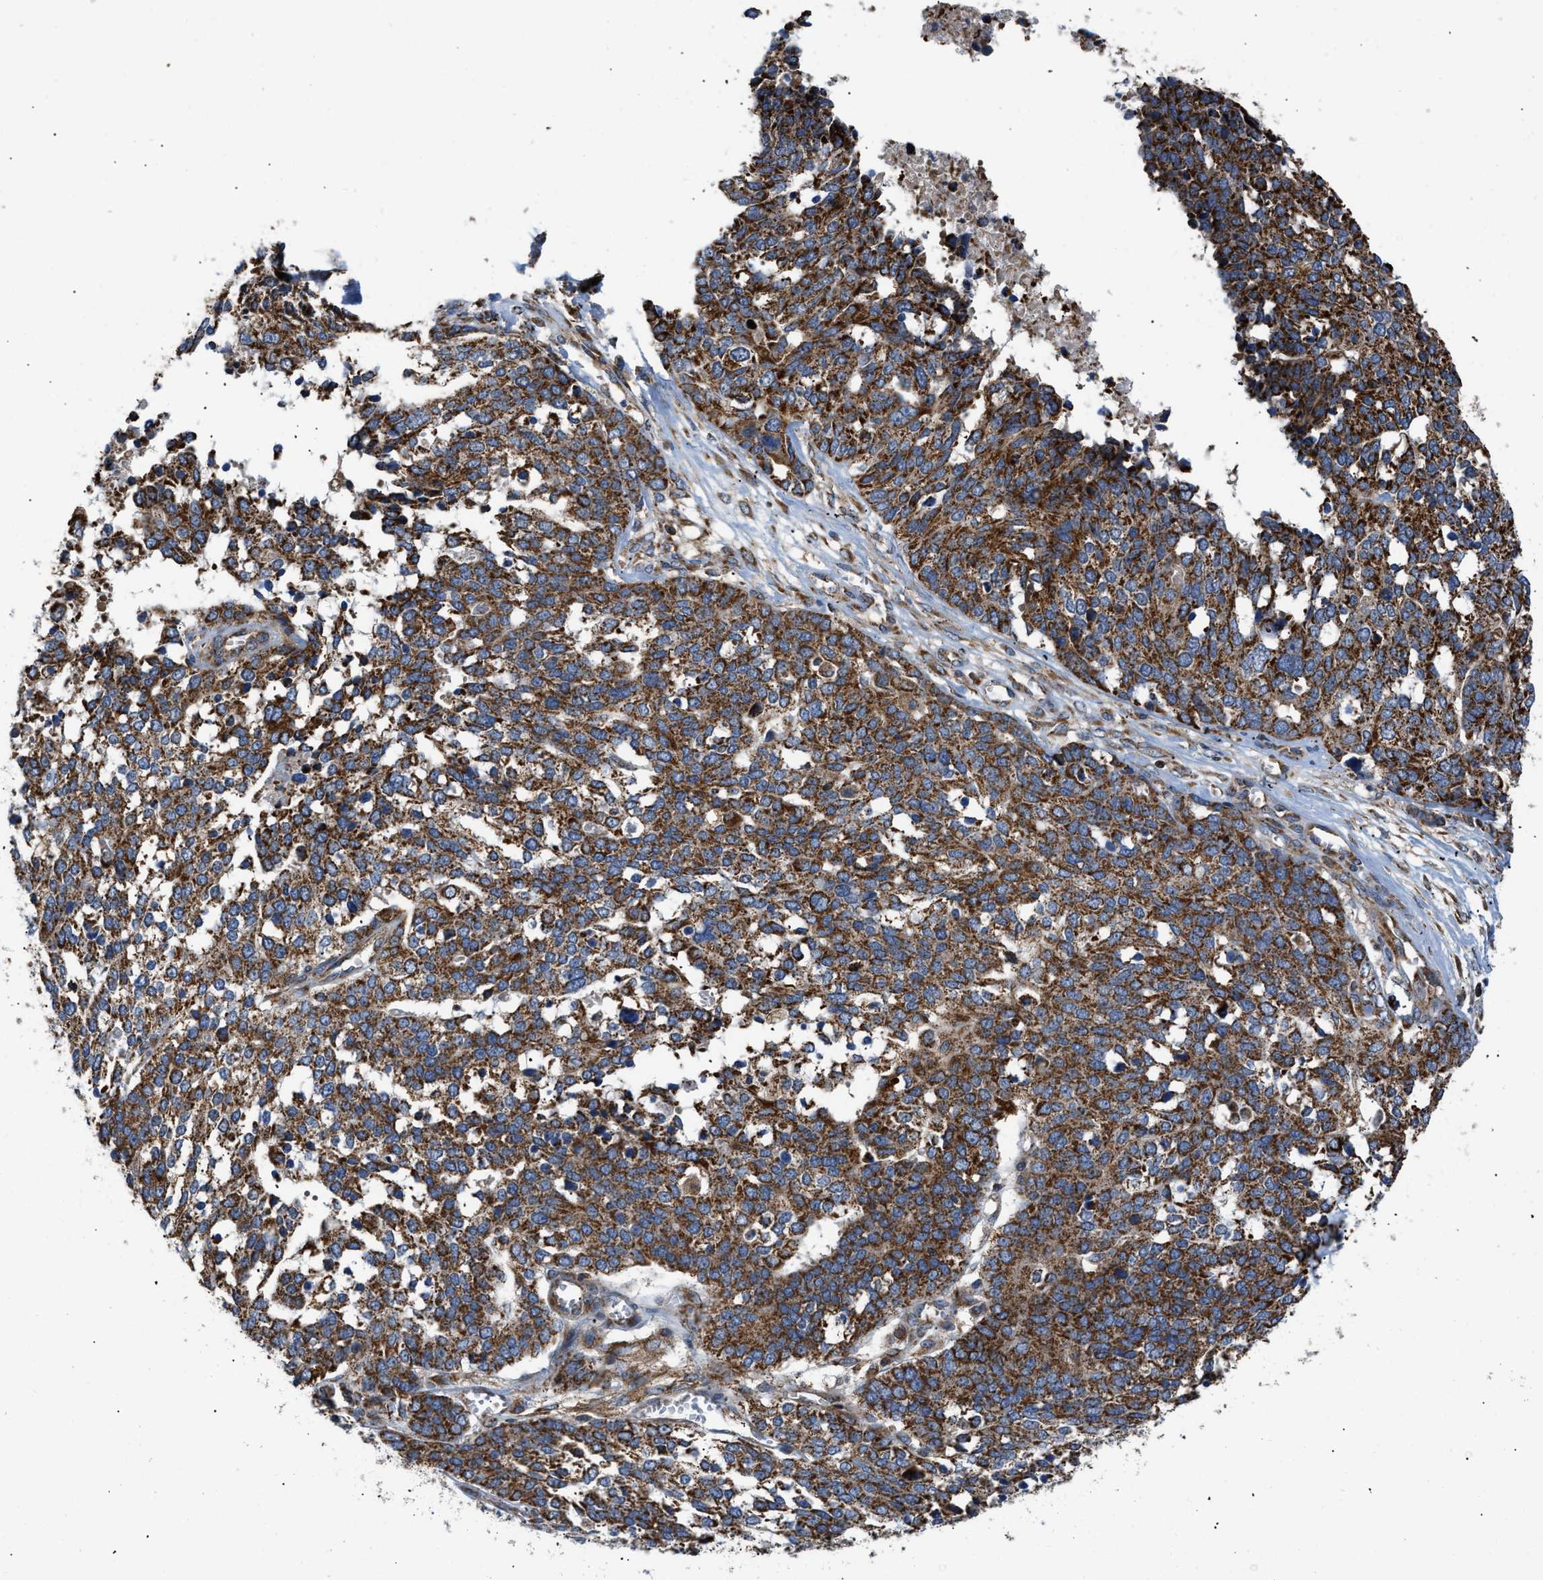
{"staining": {"intensity": "strong", "quantity": ">75%", "location": "cytoplasmic/membranous"}, "tissue": "ovarian cancer", "cell_type": "Tumor cells", "image_type": "cancer", "snomed": [{"axis": "morphology", "description": "Cystadenocarcinoma, serous, NOS"}, {"axis": "topography", "description": "Ovary"}], "caption": "Immunohistochemical staining of human ovarian serous cystadenocarcinoma reveals strong cytoplasmic/membranous protein staining in about >75% of tumor cells. (DAB (3,3'-diaminobenzidine) = brown stain, brightfield microscopy at high magnification).", "gene": "OPTN", "patient": {"sex": "female", "age": 44}}